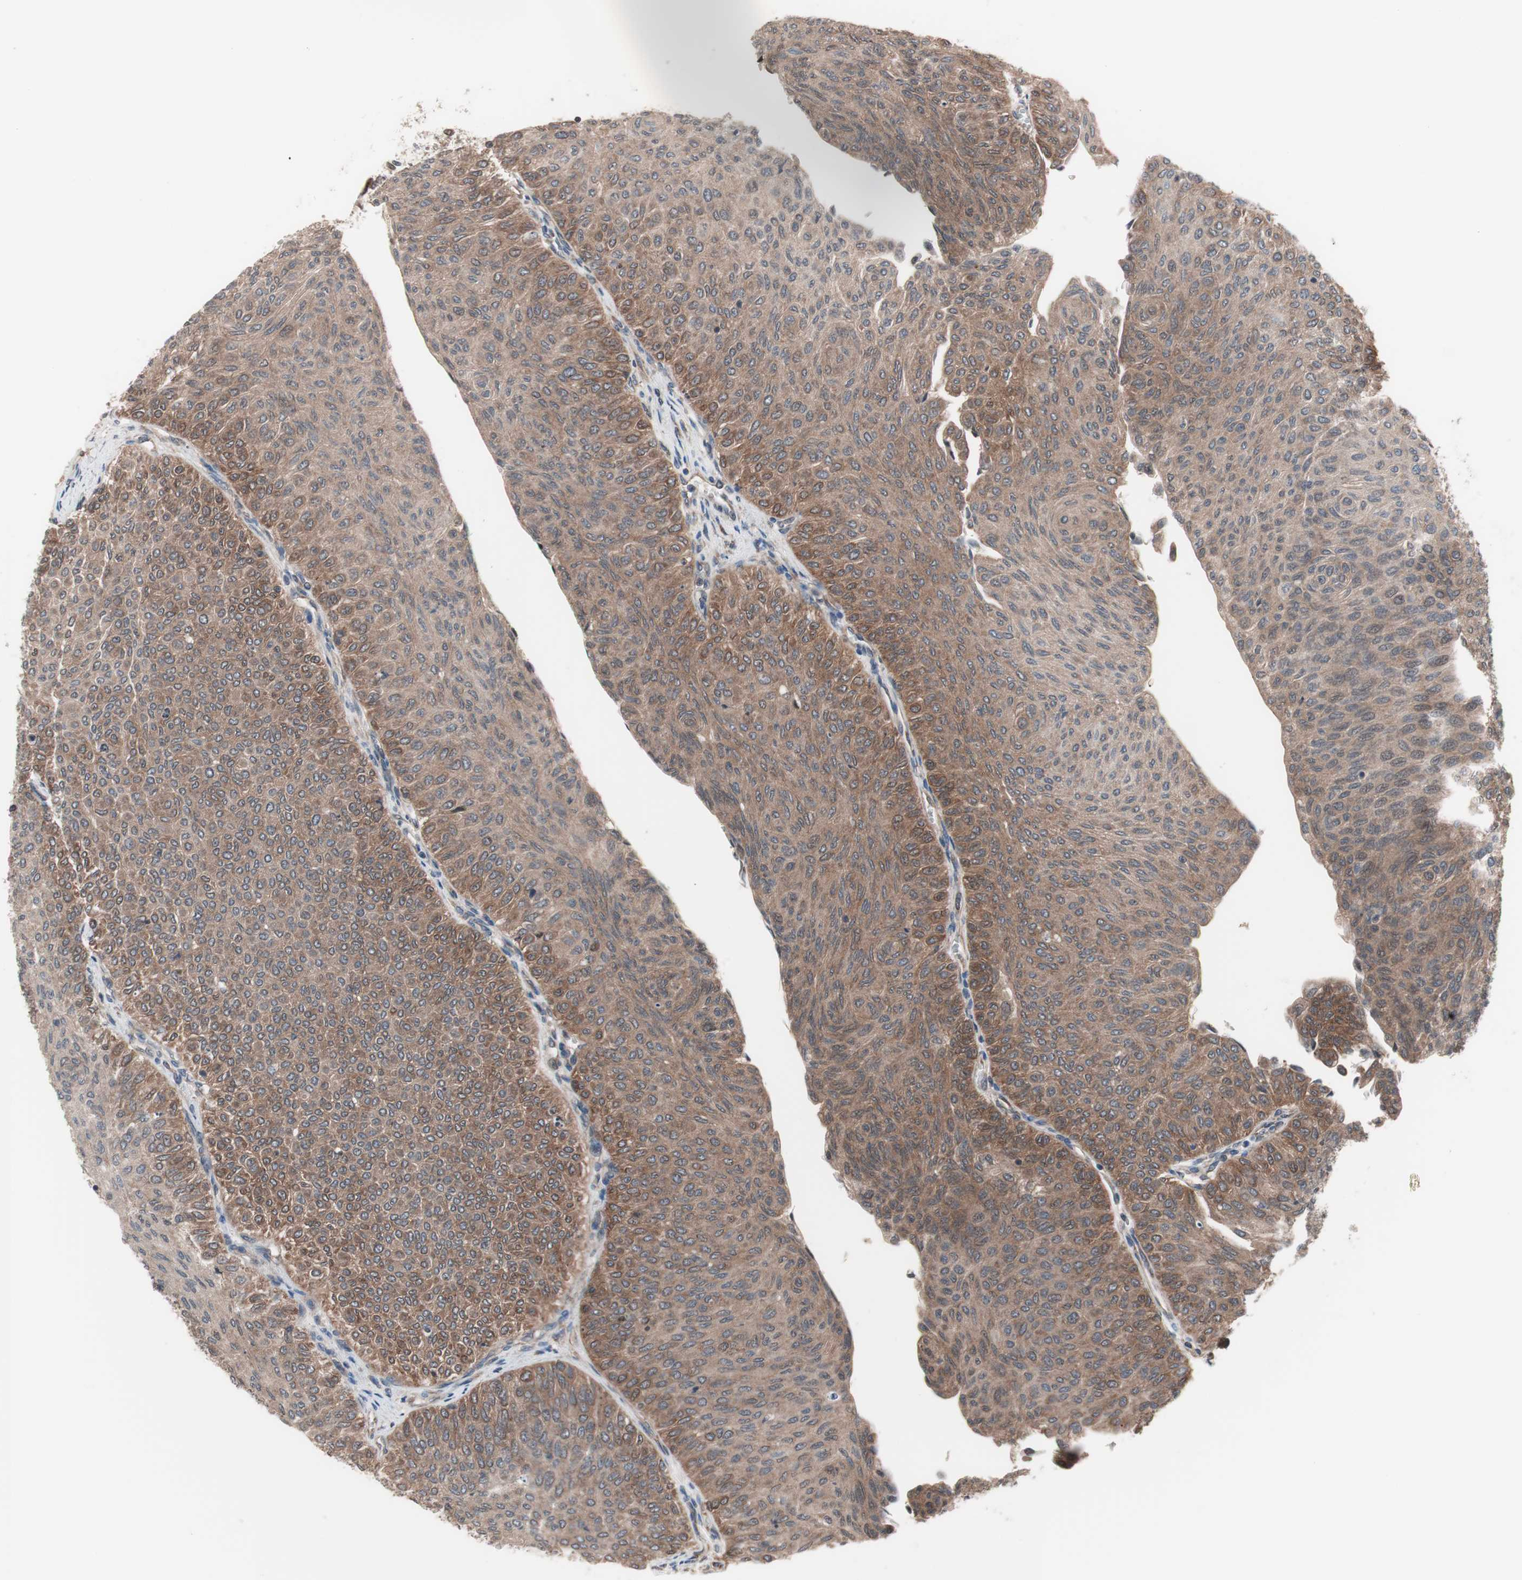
{"staining": {"intensity": "moderate", "quantity": ">75%", "location": "cytoplasmic/membranous"}, "tissue": "urothelial cancer", "cell_type": "Tumor cells", "image_type": "cancer", "snomed": [{"axis": "morphology", "description": "Urothelial carcinoma, Low grade"}, {"axis": "topography", "description": "Urinary bladder"}], "caption": "Urothelial cancer tissue demonstrates moderate cytoplasmic/membranous expression in about >75% of tumor cells", "gene": "IRS1", "patient": {"sex": "male", "age": 78}}